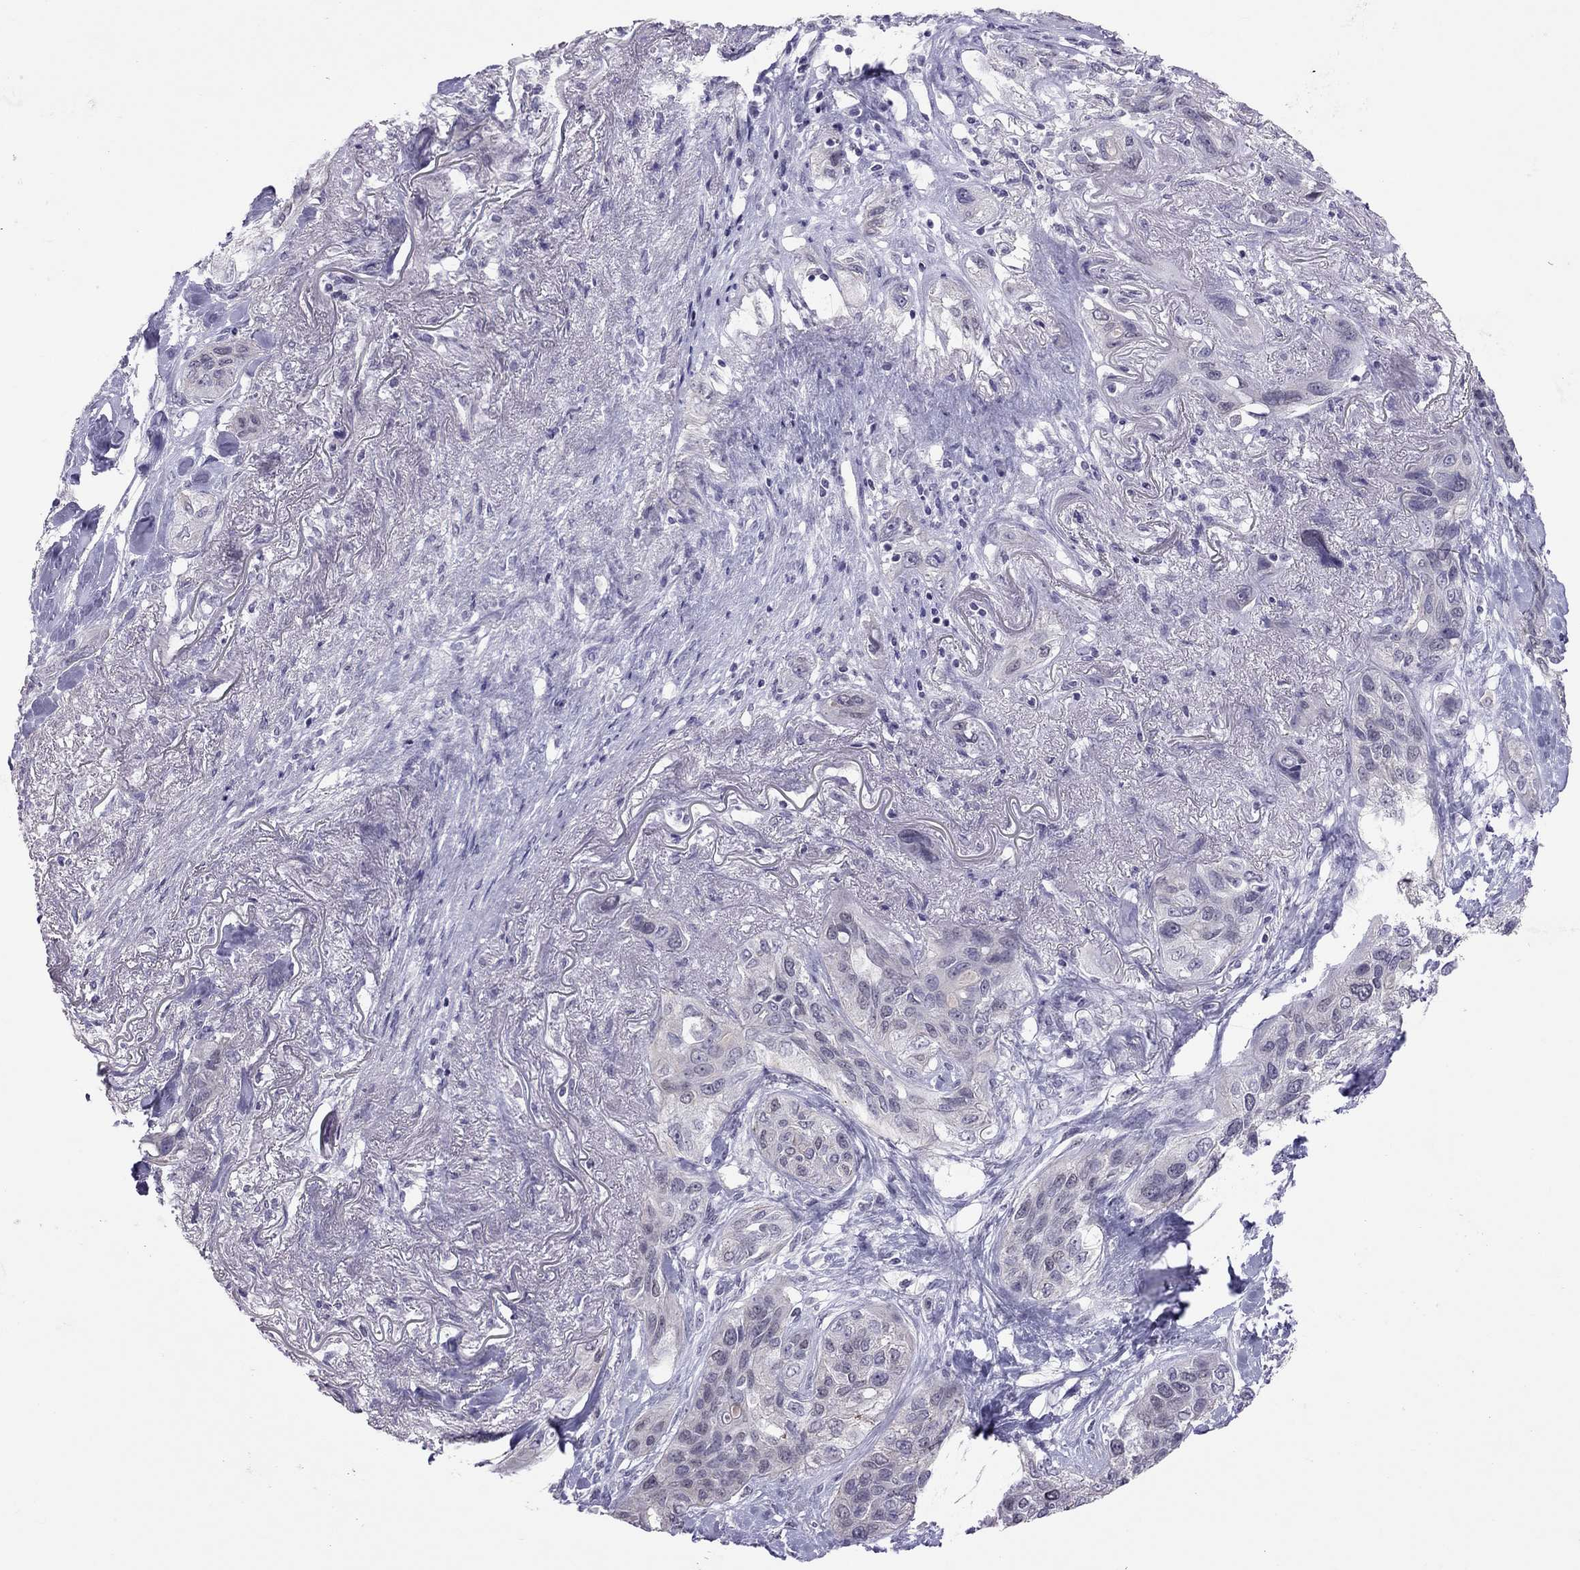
{"staining": {"intensity": "negative", "quantity": "none", "location": "none"}, "tissue": "lung cancer", "cell_type": "Tumor cells", "image_type": "cancer", "snomed": [{"axis": "morphology", "description": "Squamous cell carcinoma, NOS"}, {"axis": "topography", "description": "Lung"}], "caption": "This image is of lung cancer (squamous cell carcinoma) stained with IHC to label a protein in brown with the nuclei are counter-stained blue. There is no staining in tumor cells.", "gene": "JHY", "patient": {"sex": "female", "age": 70}}